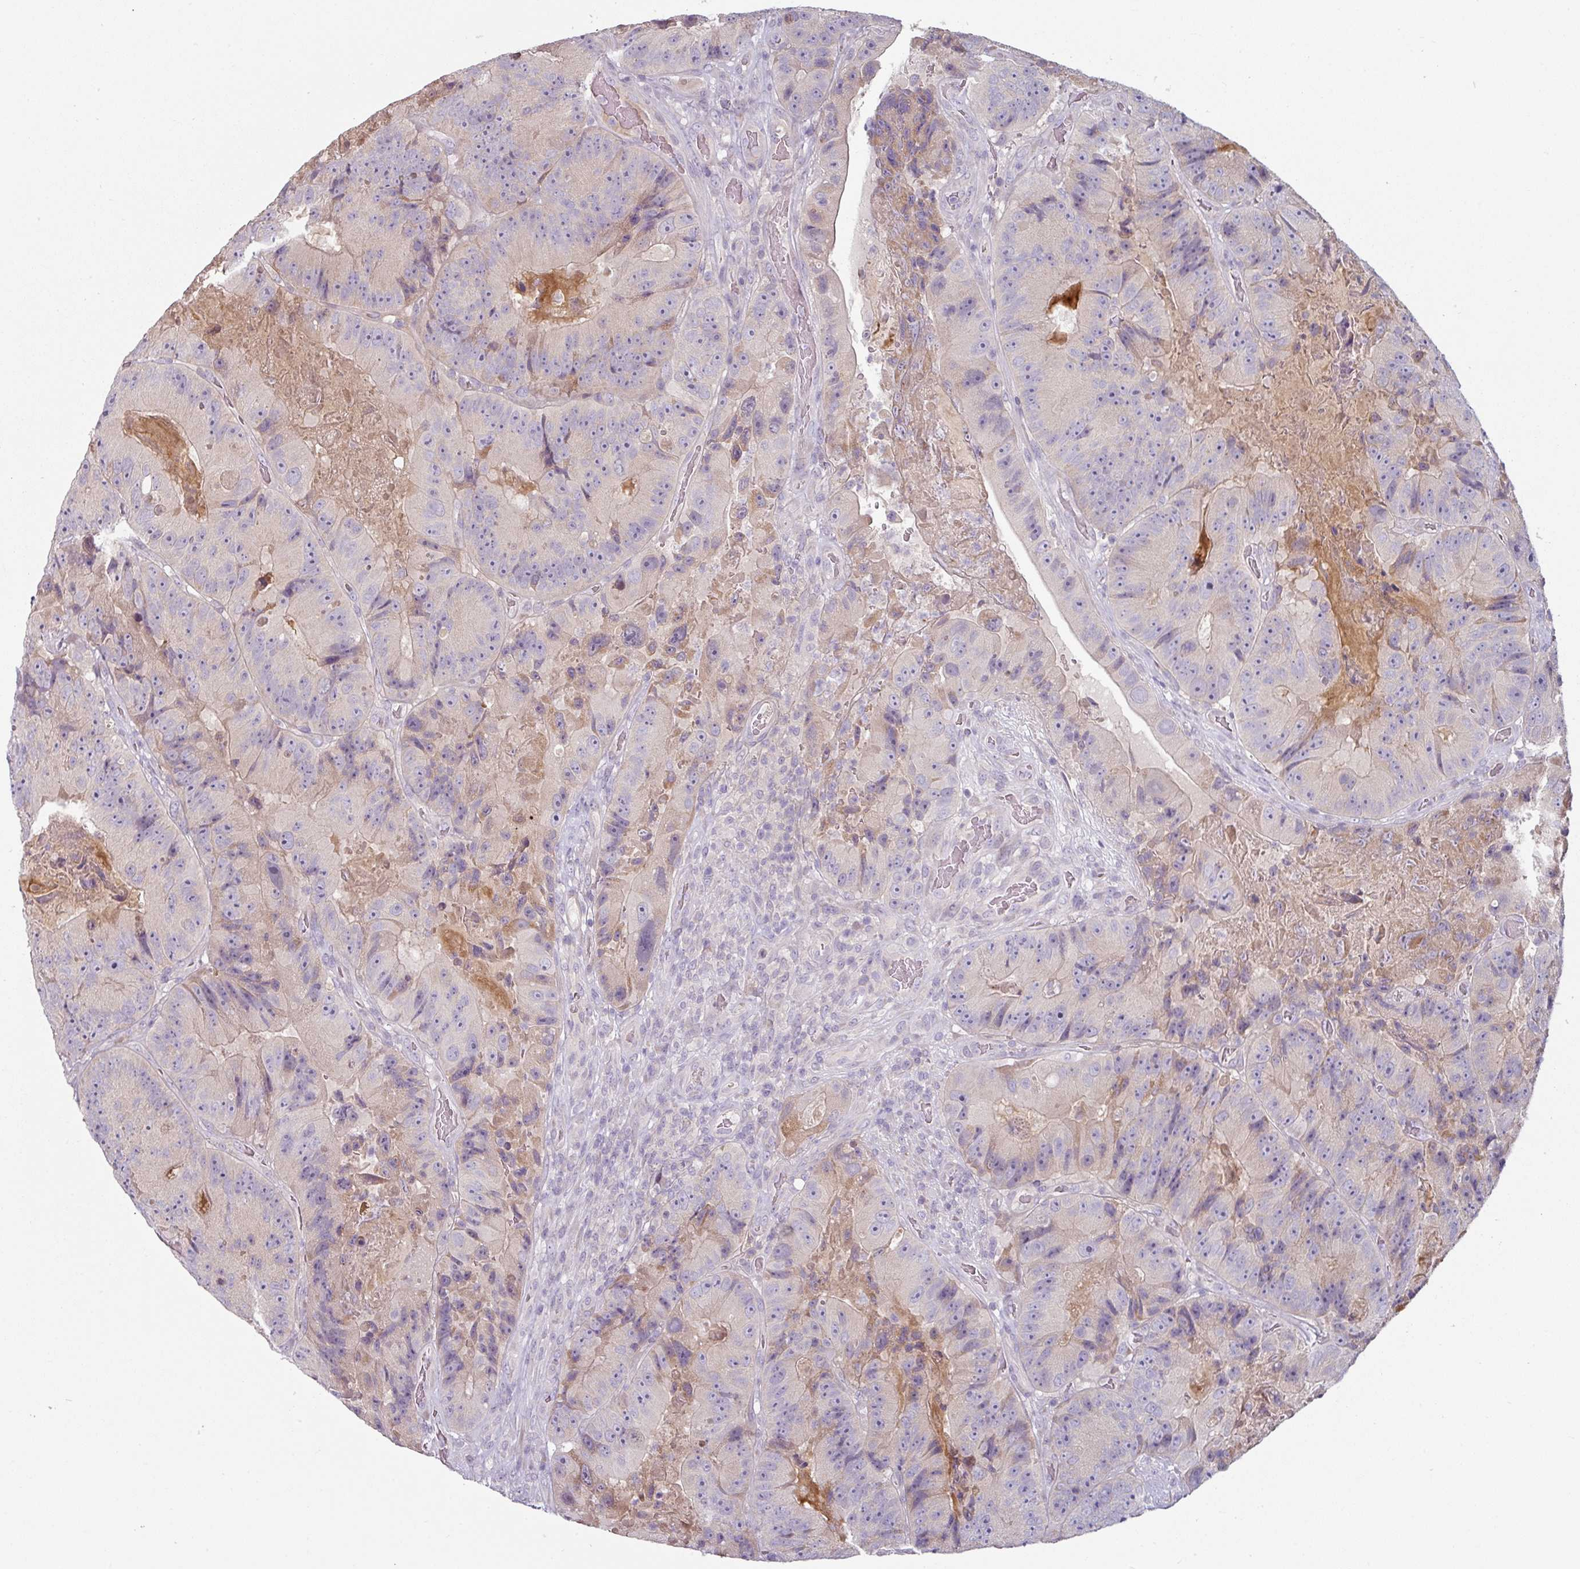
{"staining": {"intensity": "weak", "quantity": "<25%", "location": "cytoplasmic/membranous"}, "tissue": "colorectal cancer", "cell_type": "Tumor cells", "image_type": "cancer", "snomed": [{"axis": "morphology", "description": "Adenocarcinoma, NOS"}, {"axis": "topography", "description": "Colon"}], "caption": "The immunohistochemistry (IHC) histopathology image has no significant positivity in tumor cells of adenocarcinoma (colorectal) tissue.", "gene": "MTMR14", "patient": {"sex": "female", "age": 86}}